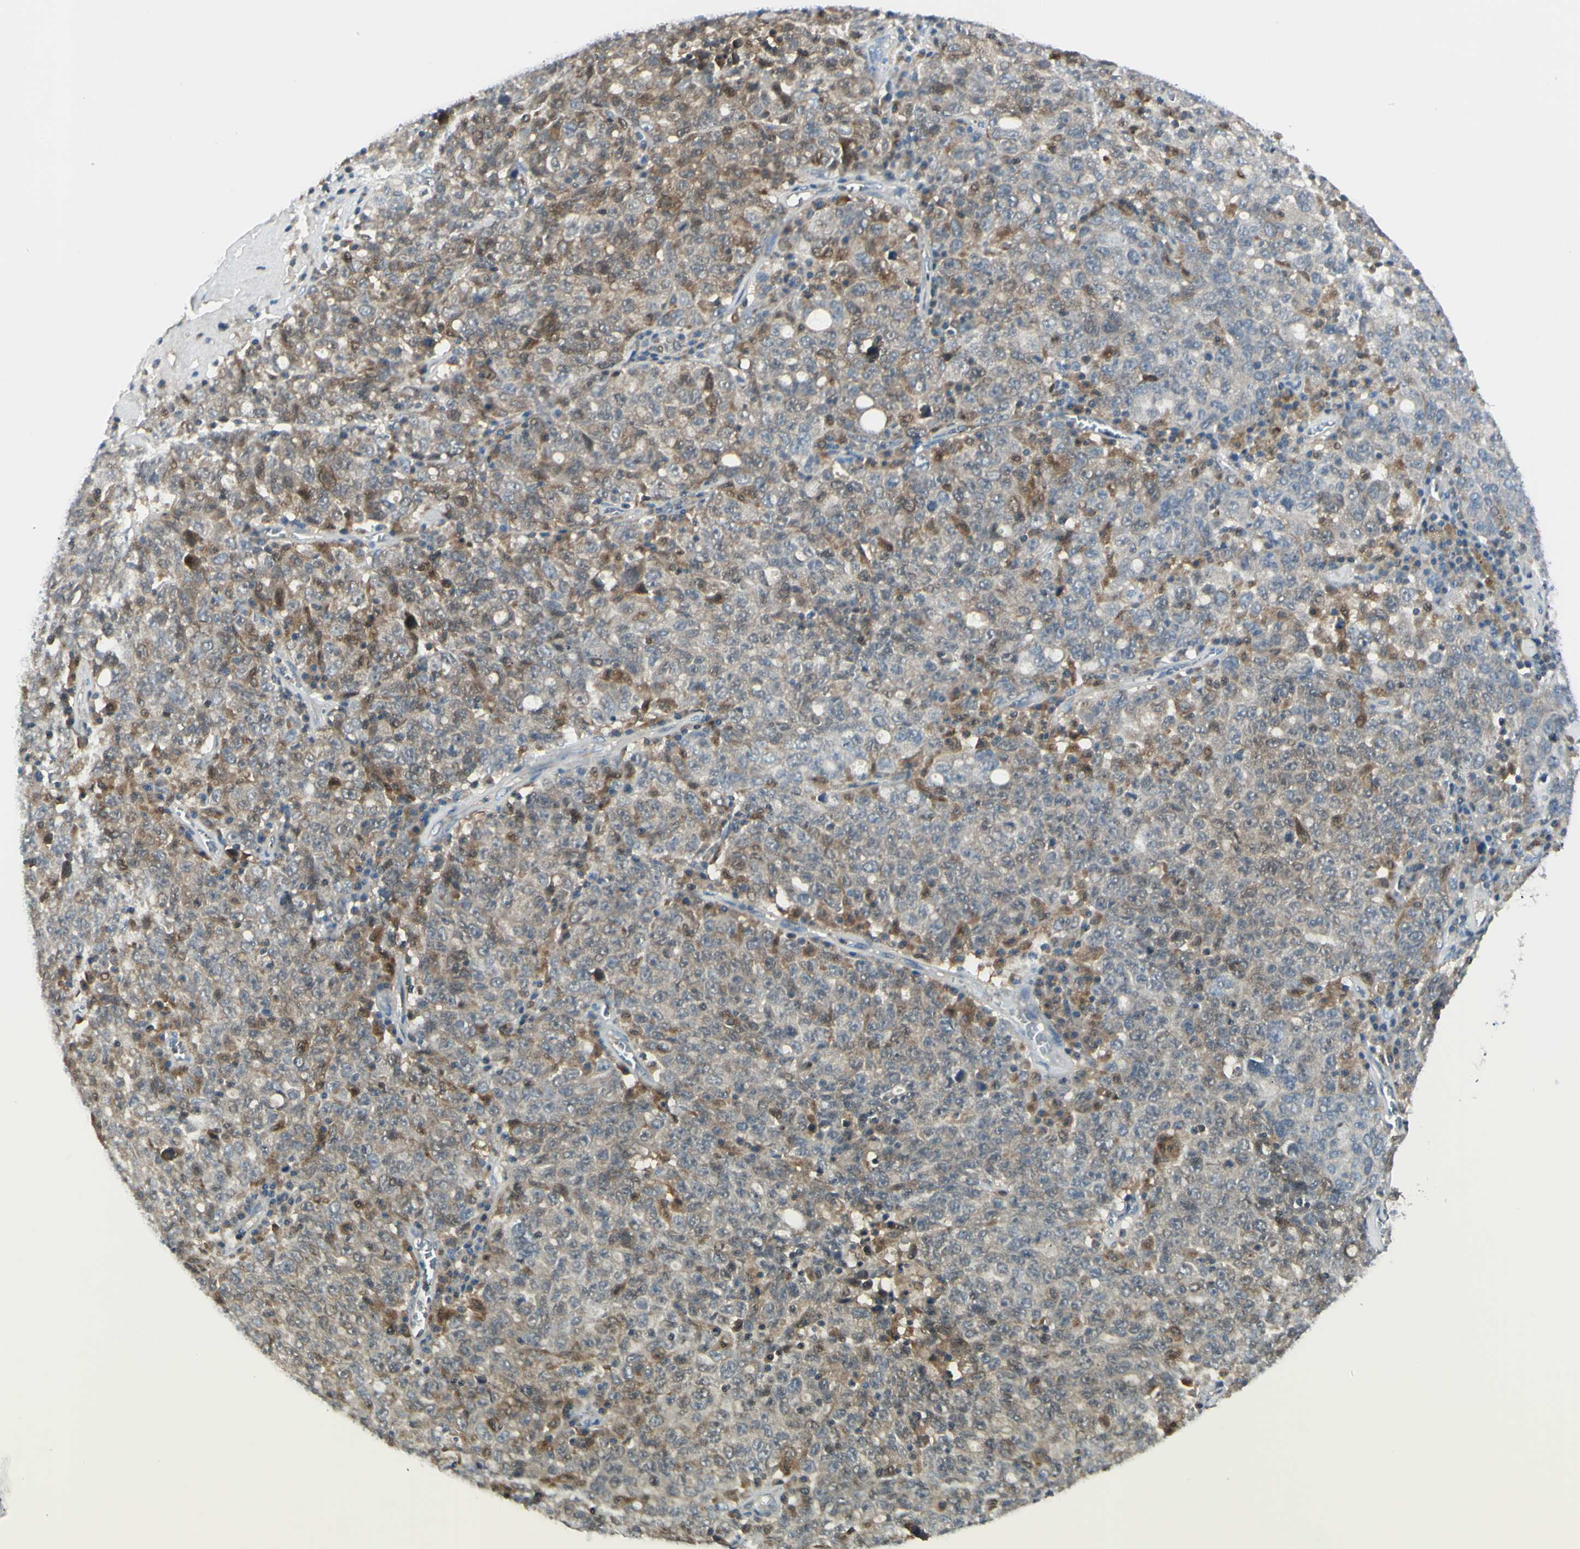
{"staining": {"intensity": "weak", "quantity": ">75%", "location": "cytoplasmic/membranous"}, "tissue": "ovarian cancer", "cell_type": "Tumor cells", "image_type": "cancer", "snomed": [{"axis": "morphology", "description": "Carcinoma, endometroid"}, {"axis": "topography", "description": "Ovary"}], "caption": "A histopathology image of ovarian cancer stained for a protein reveals weak cytoplasmic/membranous brown staining in tumor cells.", "gene": "CYRIB", "patient": {"sex": "female", "age": 62}}